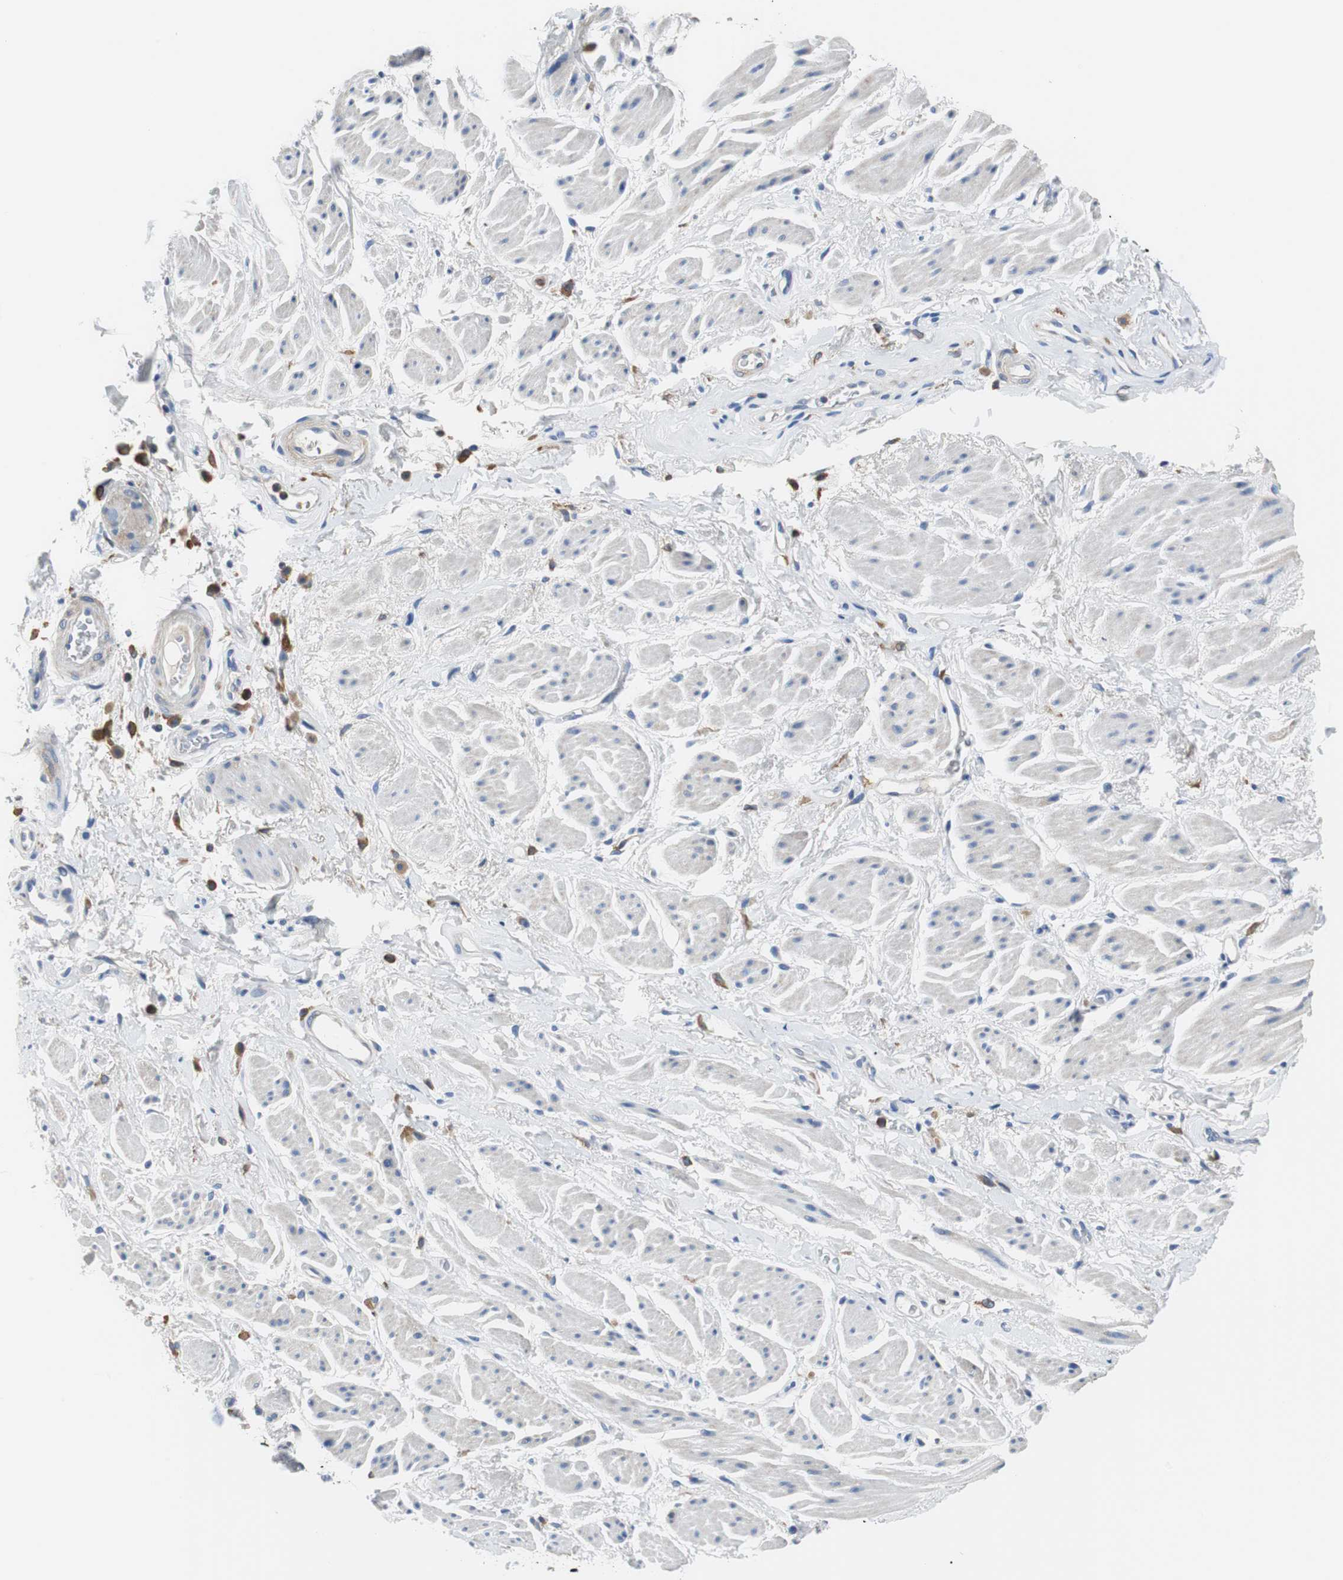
{"staining": {"intensity": "negative", "quantity": "none", "location": "none"}, "tissue": "adipose tissue", "cell_type": "Adipocytes", "image_type": "normal", "snomed": [{"axis": "morphology", "description": "Normal tissue, NOS"}, {"axis": "topography", "description": "Soft tissue"}, {"axis": "topography", "description": "Peripheral nerve tissue"}], "caption": "Adipose tissue was stained to show a protein in brown. There is no significant positivity in adipocytes. Brightfield microscopy of IHC stained with DAB (3,3'-diaminobenzidine) (brown) and hematoxylin (blue), captured at high magnification.", "gene": "VAMP8", "patient": {"sex": "female", "age": 71}}